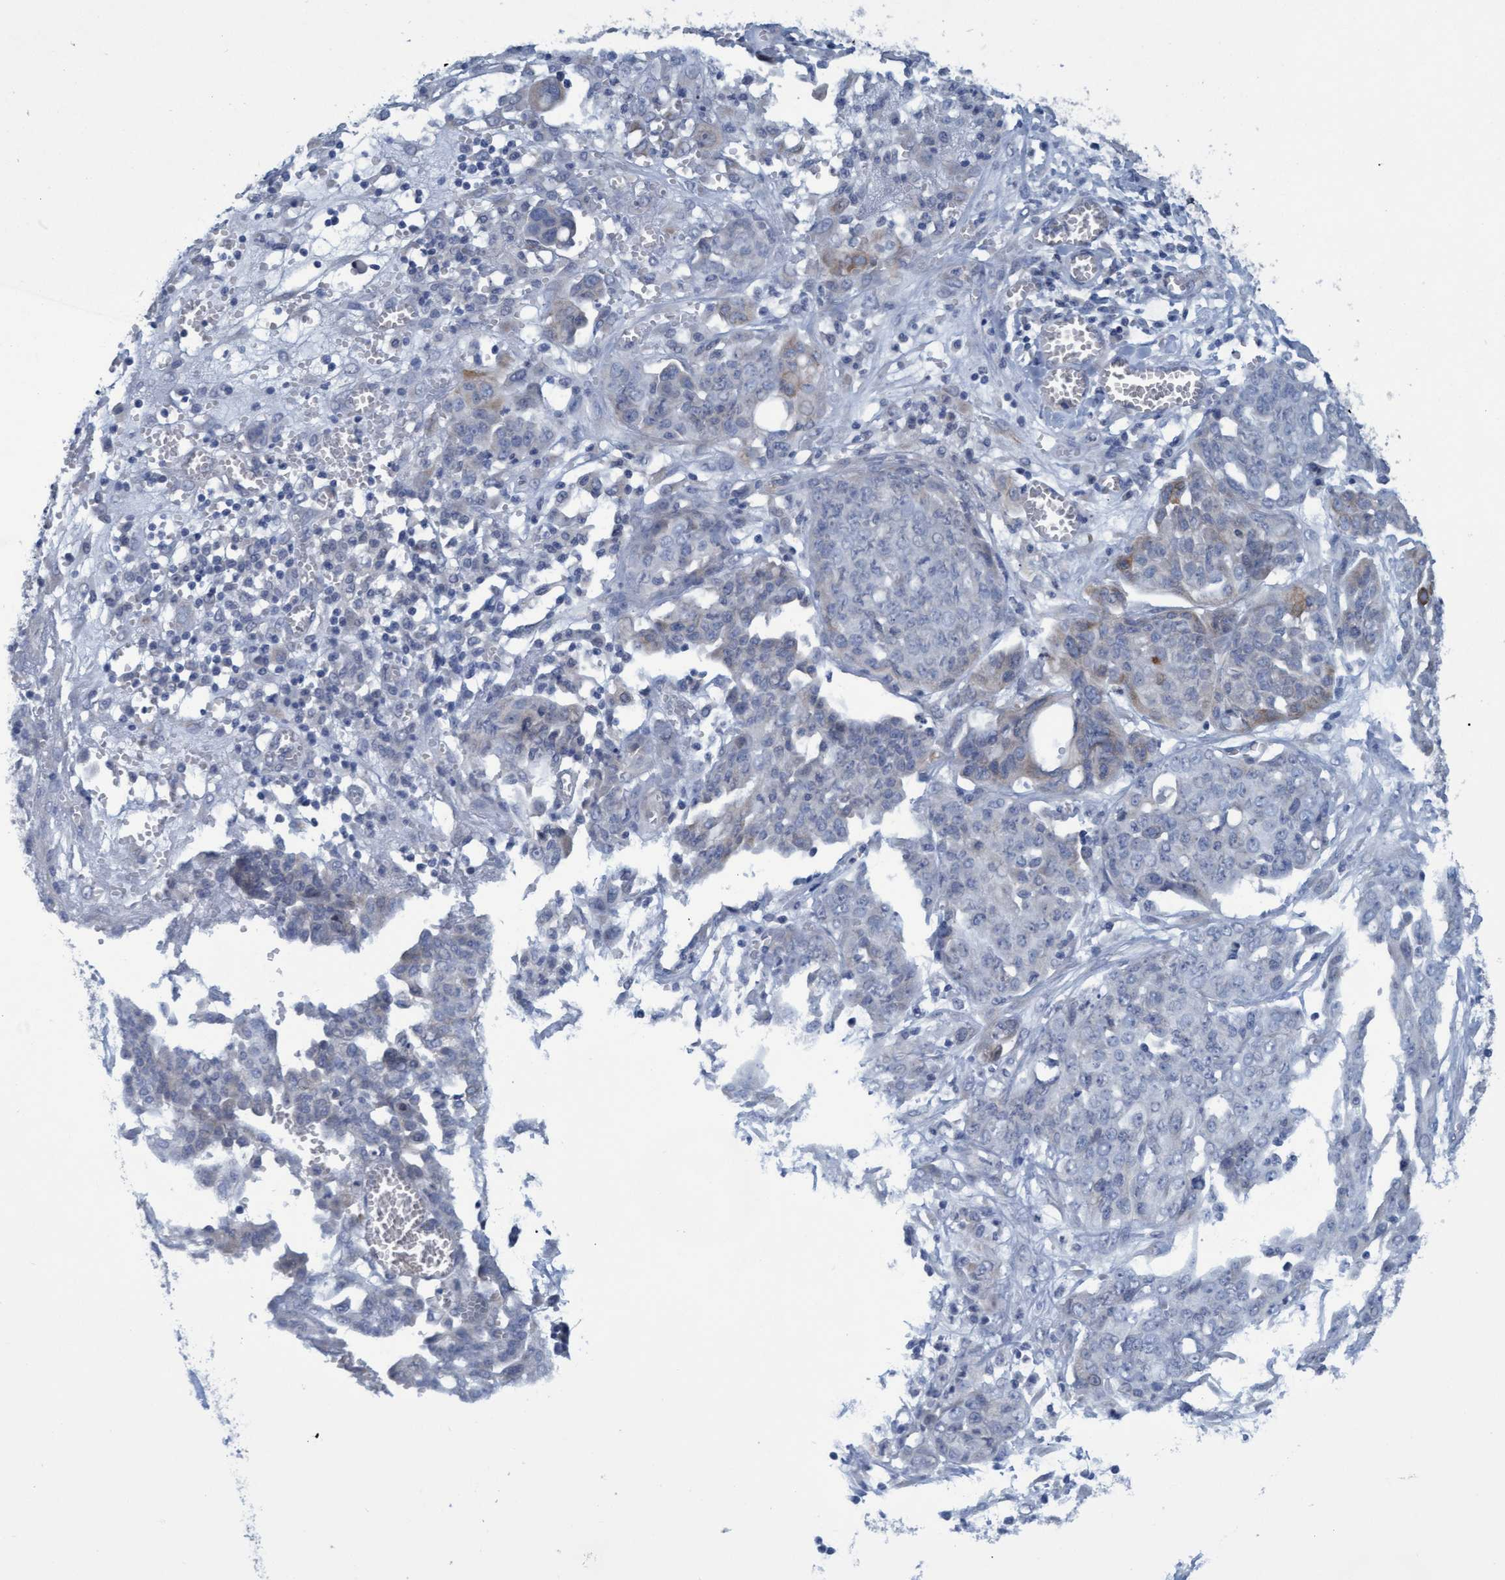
{"staining": {"intensity": "negative", "quantity": "none", "location": "none"}, "tissue": "ovarian cancer", "cell_type": "Tumor cells", "image_type": "cancer", "snomed": [{"axis": "morphology", "description": "Cystadenocarcinoma, serous, NOS"}, {"axis": "topography", "description": "Soft tissue"}, {"axis": "topography", "description": "Ovary"}], "caption": "This is an immunohistochemistry (IHC) micrograph of ovarian serous cystadenocarcinoma. There is no expression in tumor cells.", "gene": "SSTR3", "patient": {"sex": "female", "age": 57}}